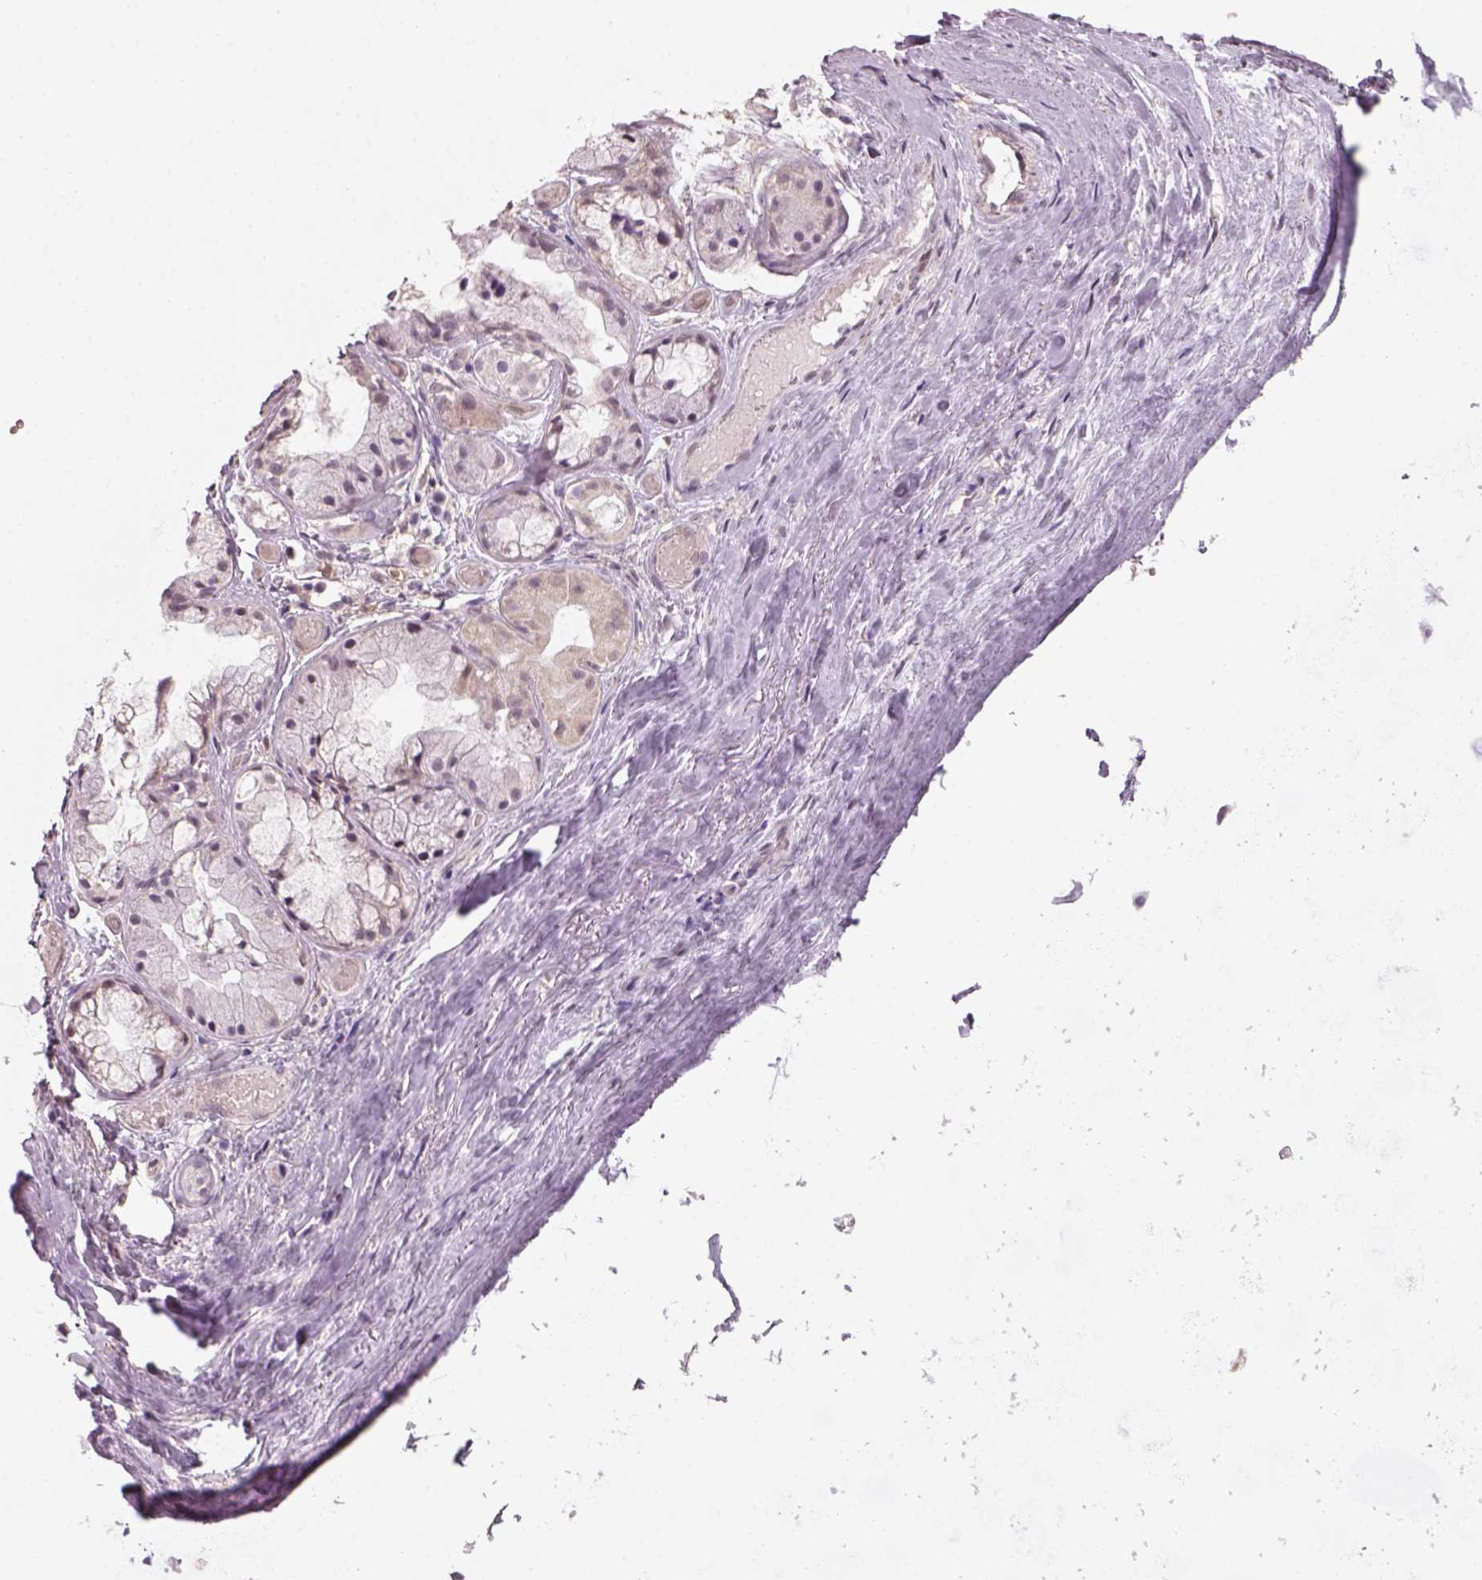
{"staining": {"intensity": "negative", "quantity": "none", "location": "none"}, "tissue": "soft tissue", "cell_type": "Fibroblasts", "image_type": "normal", "snomed": [{"axis": "morphology", "description": "Normal tissue, NOS"}, {"axis": "topography", "description": "Cartilage tissue"}], "caption": "Fibroblasts show no significant protein positivity in normal soft tissue. (DAB IHC, high magnification).", "gene": "NAT8B", "patient": {"sex": "male", "age": 62}}